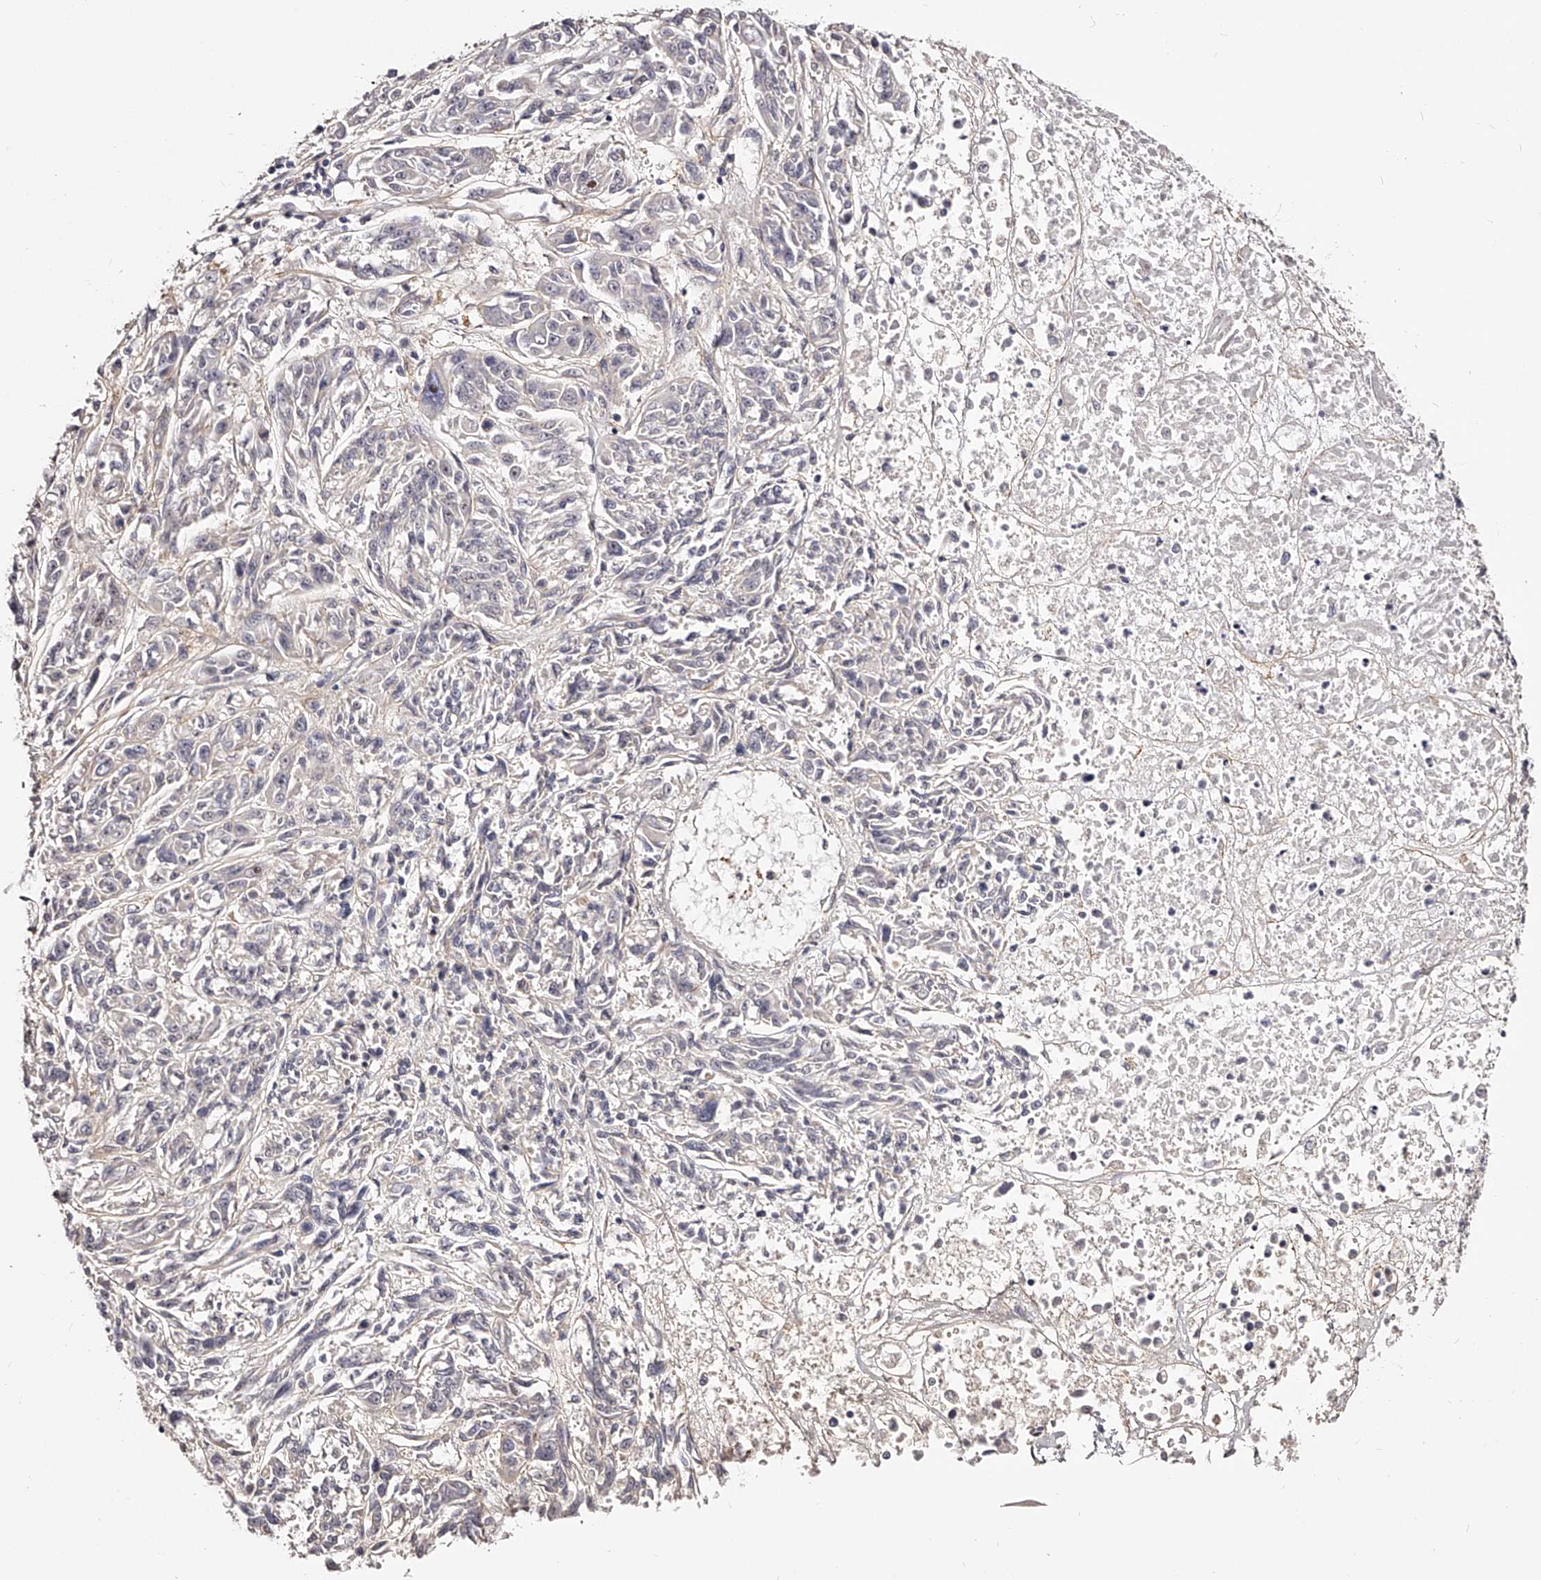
{"staining": {"intensity": "negative", "quantity": "none", "location": "none"}, "tissue": "melanoma", "cell_type": "Tumor cells", "image_type": "cancer", "snomed": [{"axis": "morphology", "description": "Malignant melanoma, NOS"}, {"axis": "topography", "description": "Skin"}], "caption": "Tumor cells show no significant staining in malignant melanoma.", "gene": "ZNF502", "patient": {"sex": "male", "age": 53}}